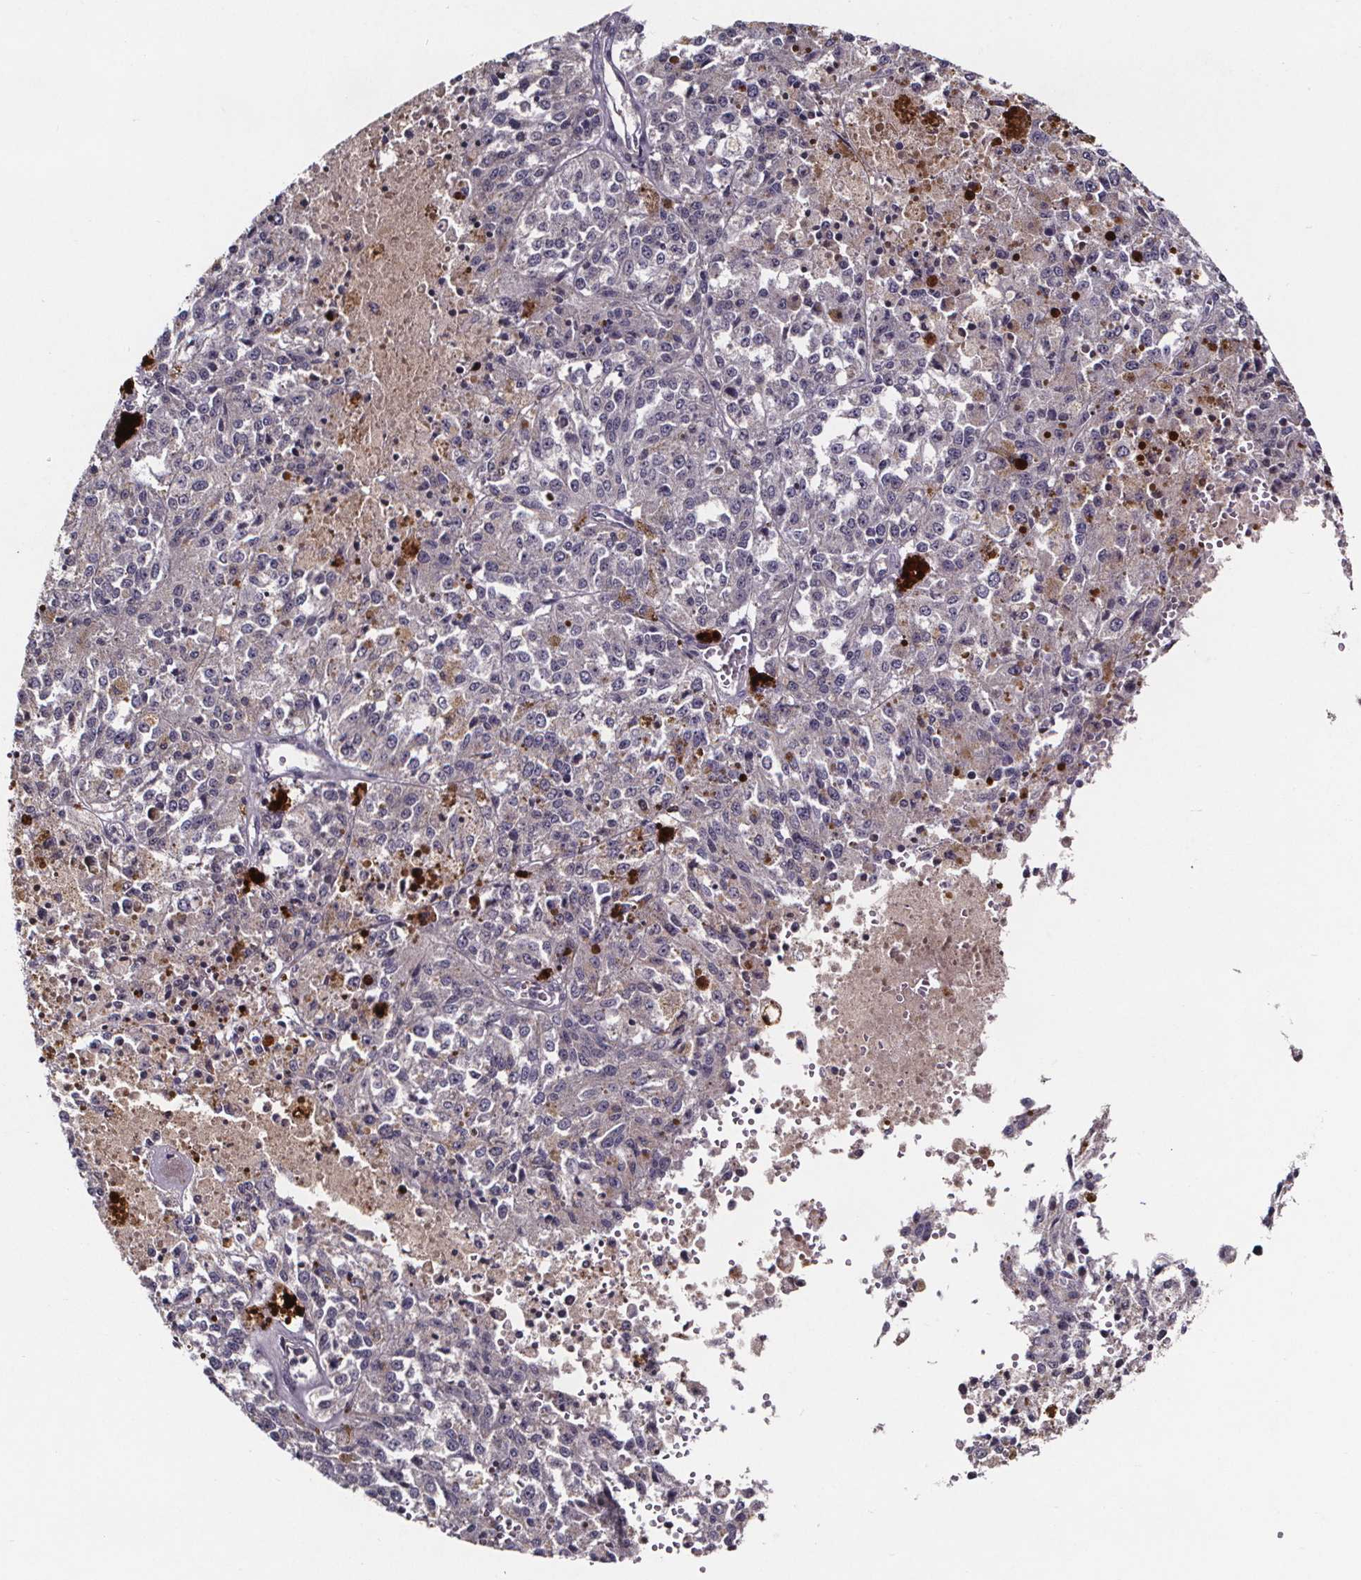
{"staining": {"intensity": "negative", "quantity": "none", "location": "none"}, "tissue": "melanoma", "cell_type": "Tumor cells", "image_type": "cancer", "snomed": [{"axis": "morphology", "description": "Malignant melanoma, Metastatic site"}, {"axis": "topography", "description": "Lymph node"}], "caption": "This is an immunohistochemistry histopathology image of human melanoma. There is no staining in tumor cells.", "gene": "NPHP4", "patient": {"sex": "female", "age": 64}}